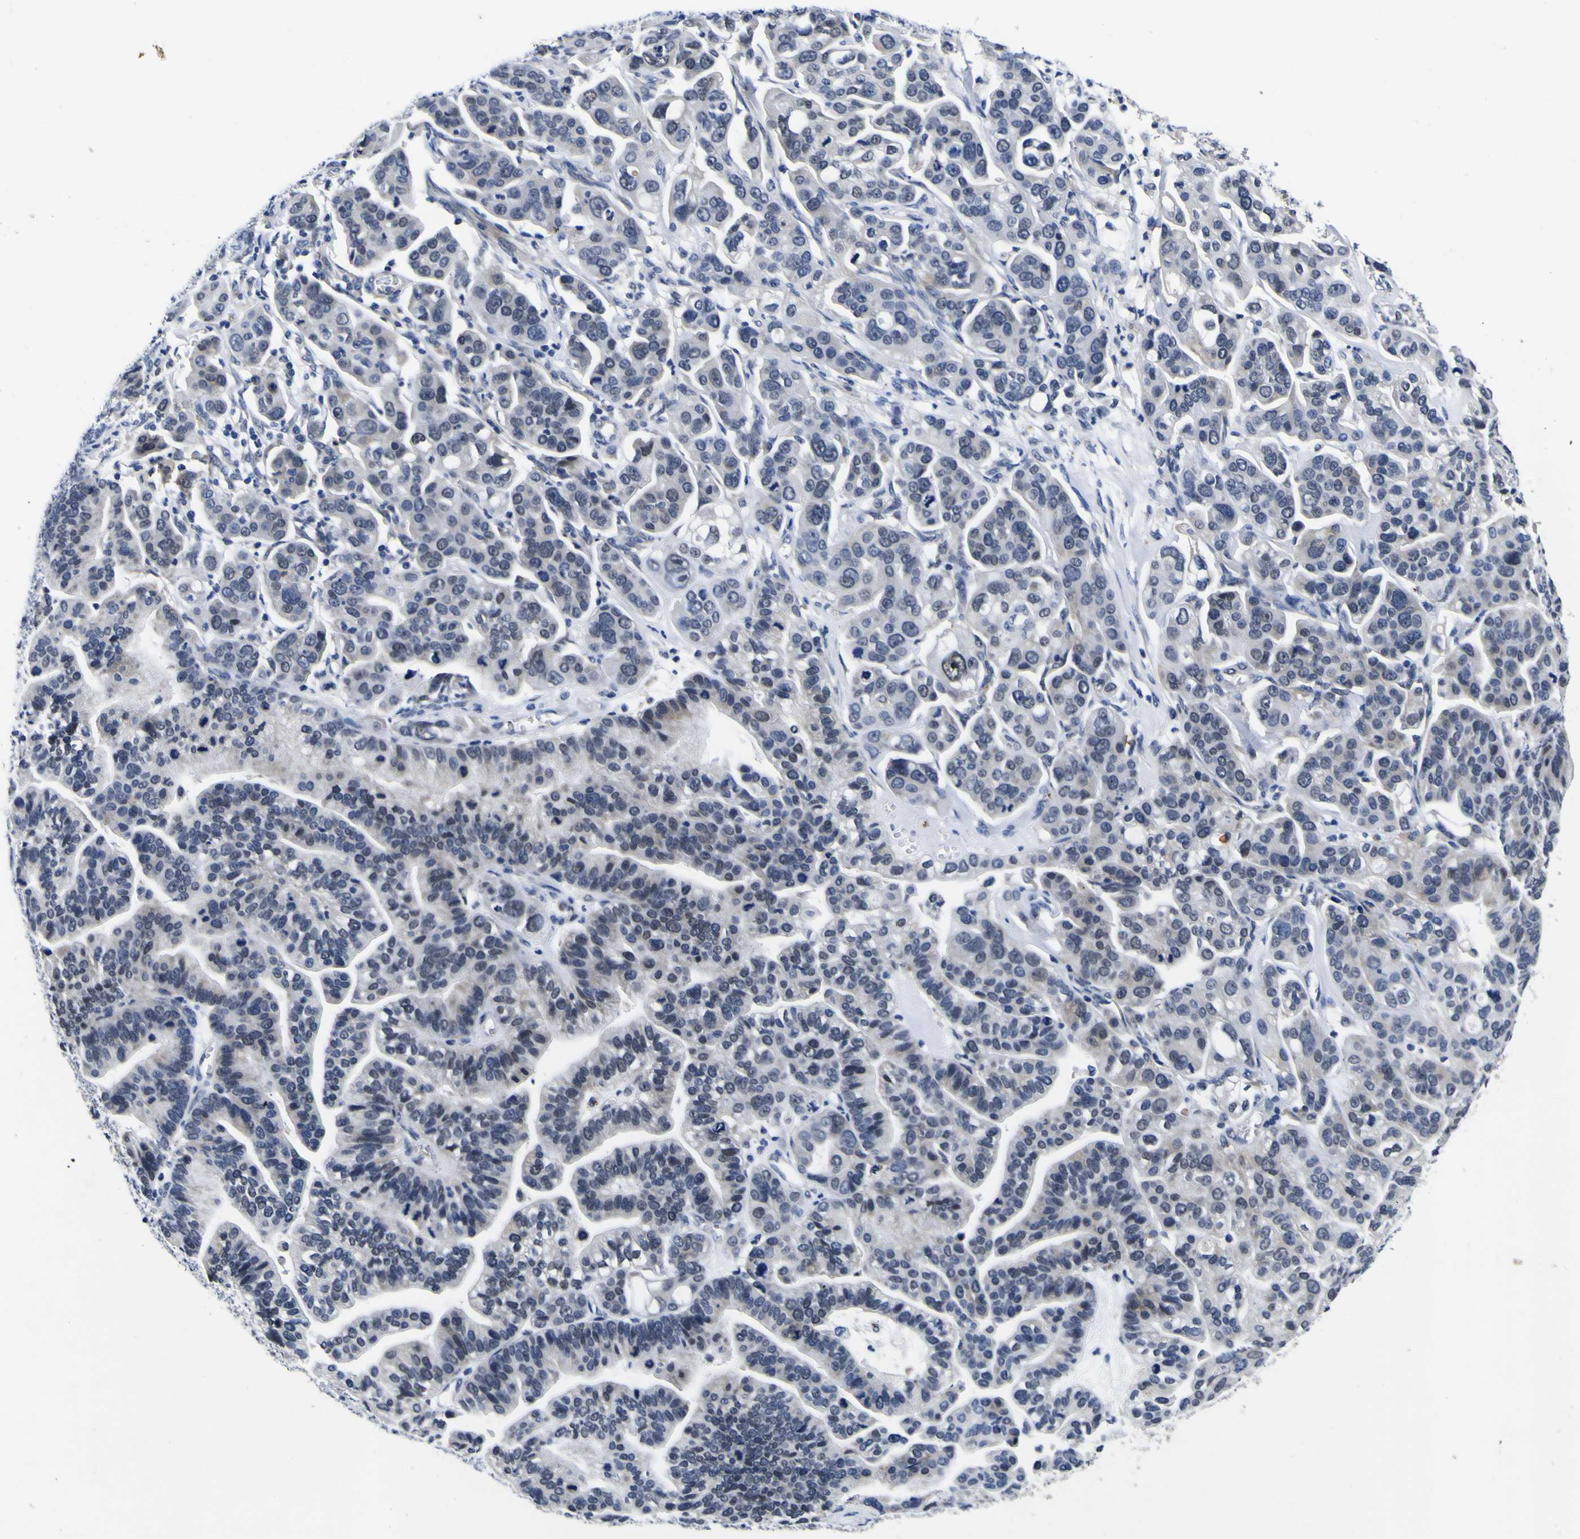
{"staining": {"intensity": "negative", "quantity": "none", "location": "none"}, "tissue": "ovarian cancer", "cell_type": "Tumor cells", "image_type": "cancer", "snomed": [{"axis": "morphology", "description": "Cystadenocarcinoma, serous, NOS"}, {"axis": "topography", "description": "Ovary"}], "caption": "A photomicrograph of human ovarian serous cystadenocarcinoma is negative for staining in tumor cells.", "gene": "IGFLR1", "patient": {"sex": "female", "age": 56}}